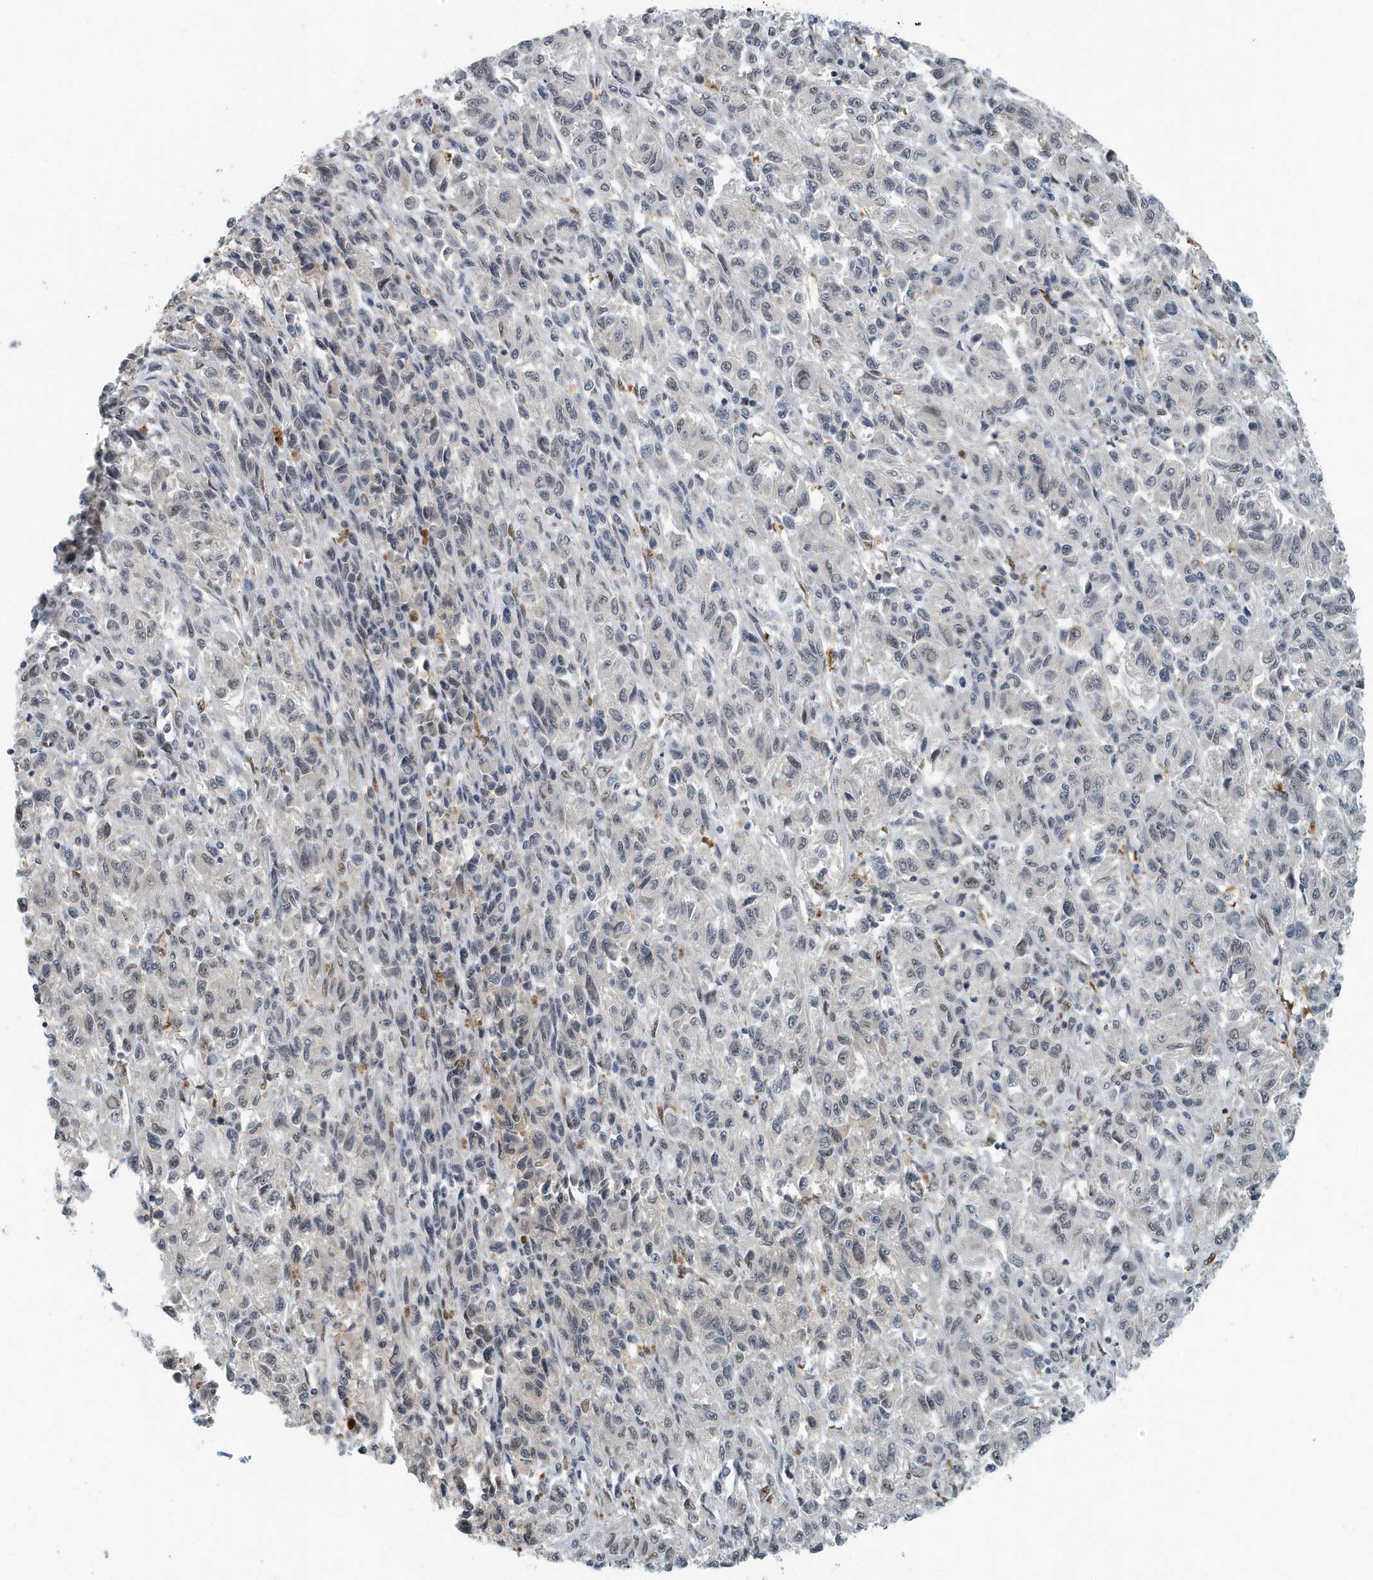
{"staining": {"intensity": "weak", "quantity": "<25%", "location": "nuclear"}, "tissue": "melanoma", "cell_type": "Tumor cells", "image_type": "cancer", "snomed": [{"axis": "morphology", "description": "Malignant melanoma, Metastatic site"}, {"axis": "topography", "description": "Lung"}], "caption": "High magnification brightfield microscopy of melanoma stained with DAB (3,3'-diaminobenzidine) (brown) and counterstained with hematoxylin (blue): tumor cells show no significant positivity.", "gene": "KIF15", "patient": {"sex": "male", "age": 64}}